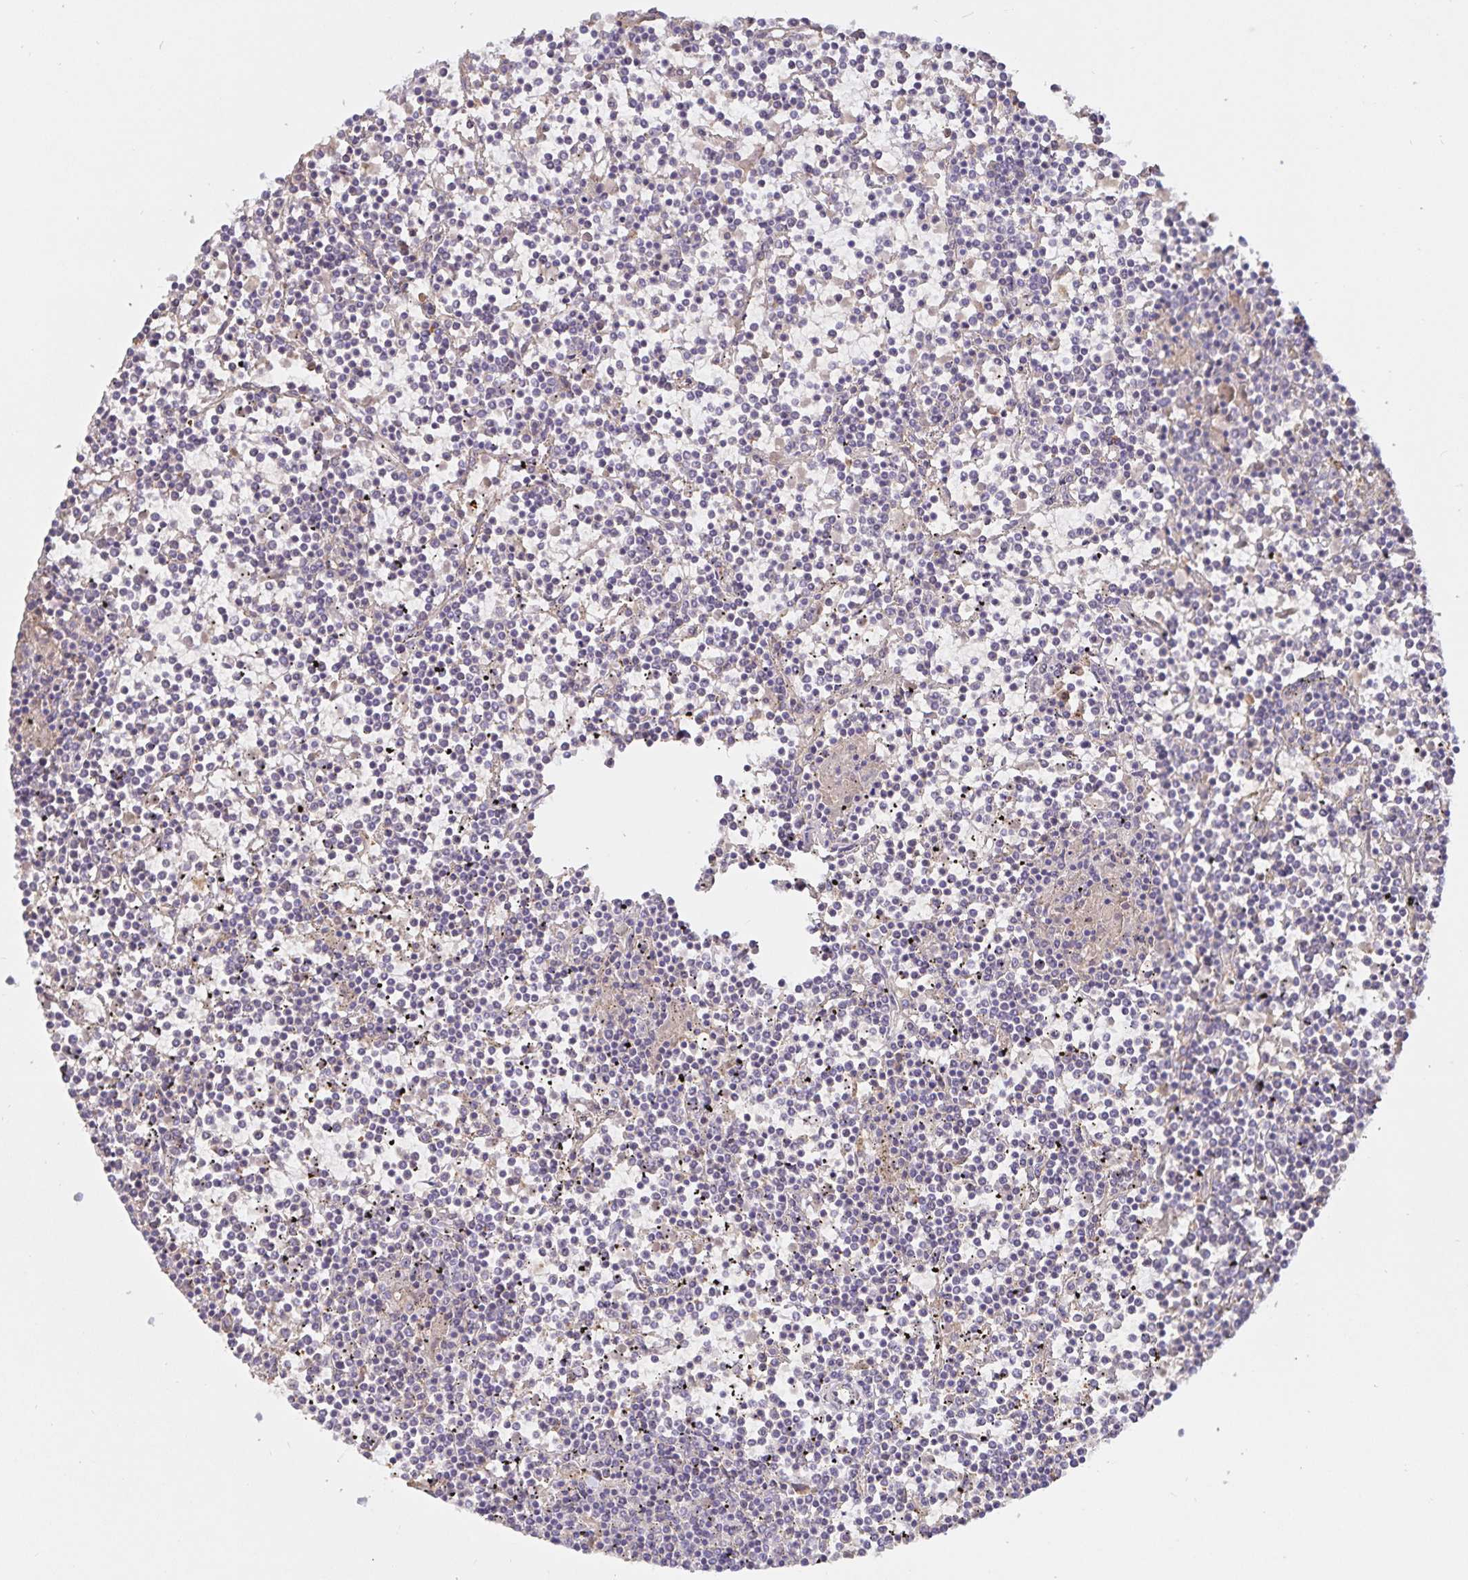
{"staining": {"intensity": "negative", "quantity": "none", "location": "none"}, "tissue": "lymphoma", "cell_type": "Tumor cells", "image_type": "cancer", "snomed": [{"axis": "morphology", "description": "Malignant lymphoma, non-Hodgkin's type, Low grade"}, {"axis": "topography", "description": "Spleen"}], "caption": "This is a micrograph of immunohistochemistry staining of lymphoma, which shows no expression in tumor cells.", "gene": "FGG", "patient": {"sex": "female", "age": 19}}